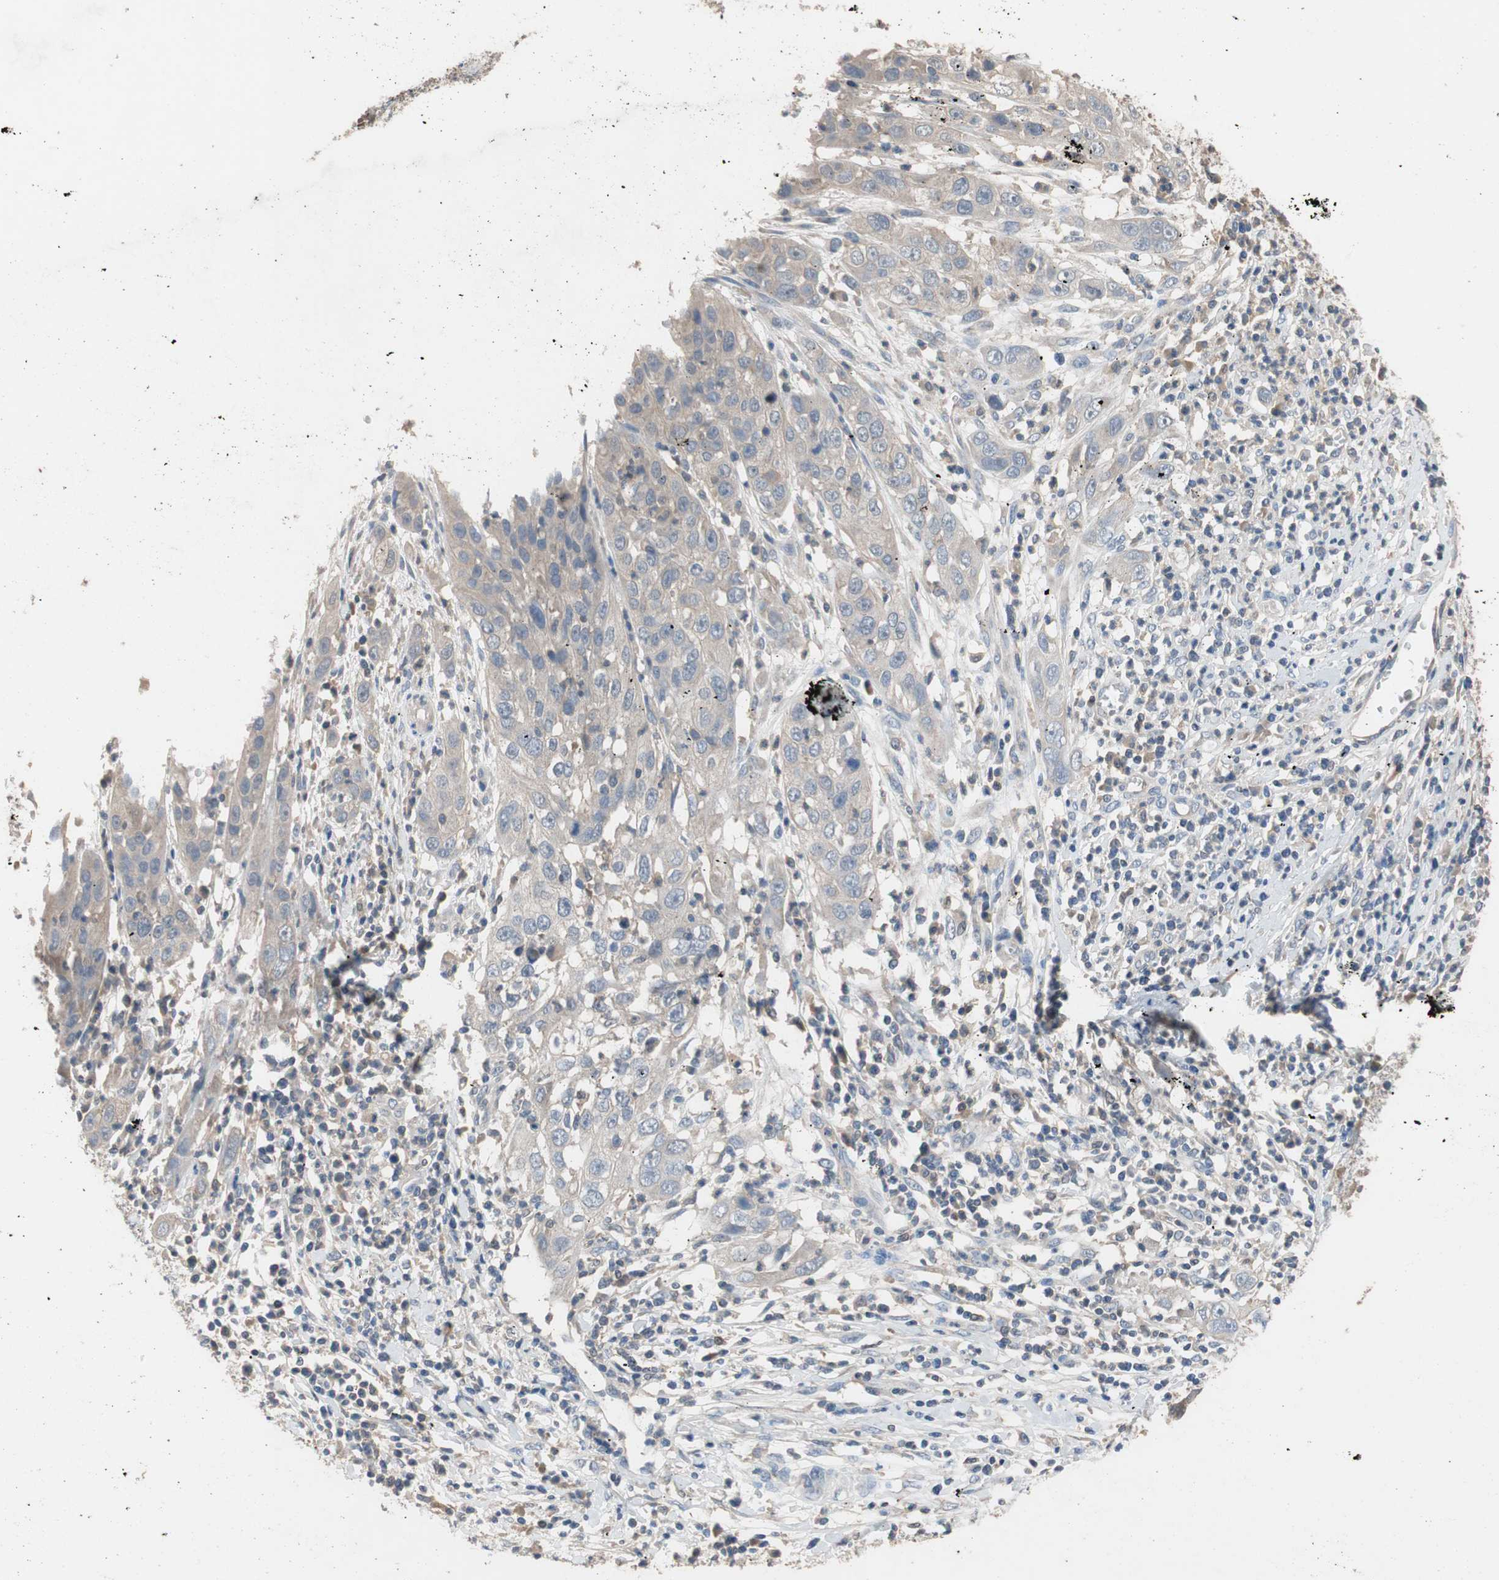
{"staining": {"intensity": "weak", "quantity": "<25%", "location": "cytoplasmic/membranous"}, "tissue": "cervical cancer", "cell_type": "Tumor cells", "image_type": "cancer", "snomed": [{"axis": "morphology", "description": "Squamous cell carcinoma, NOS"}, {"axis": "topography", "description": "Cervix"}], "caption": "An IHC micrograph of squamous cell carcinoma (cervical) is shown. There is no staining in tumor cells of squamous cell carcinoma (cervical). The staining was performed using DAB to visualize the protein expression in brown, while the nuclei were stained in blue with hematoxylin (Magnification: 20x).", "gene": "ADAP1", "patient": {"sex": "female", "age": 32}}